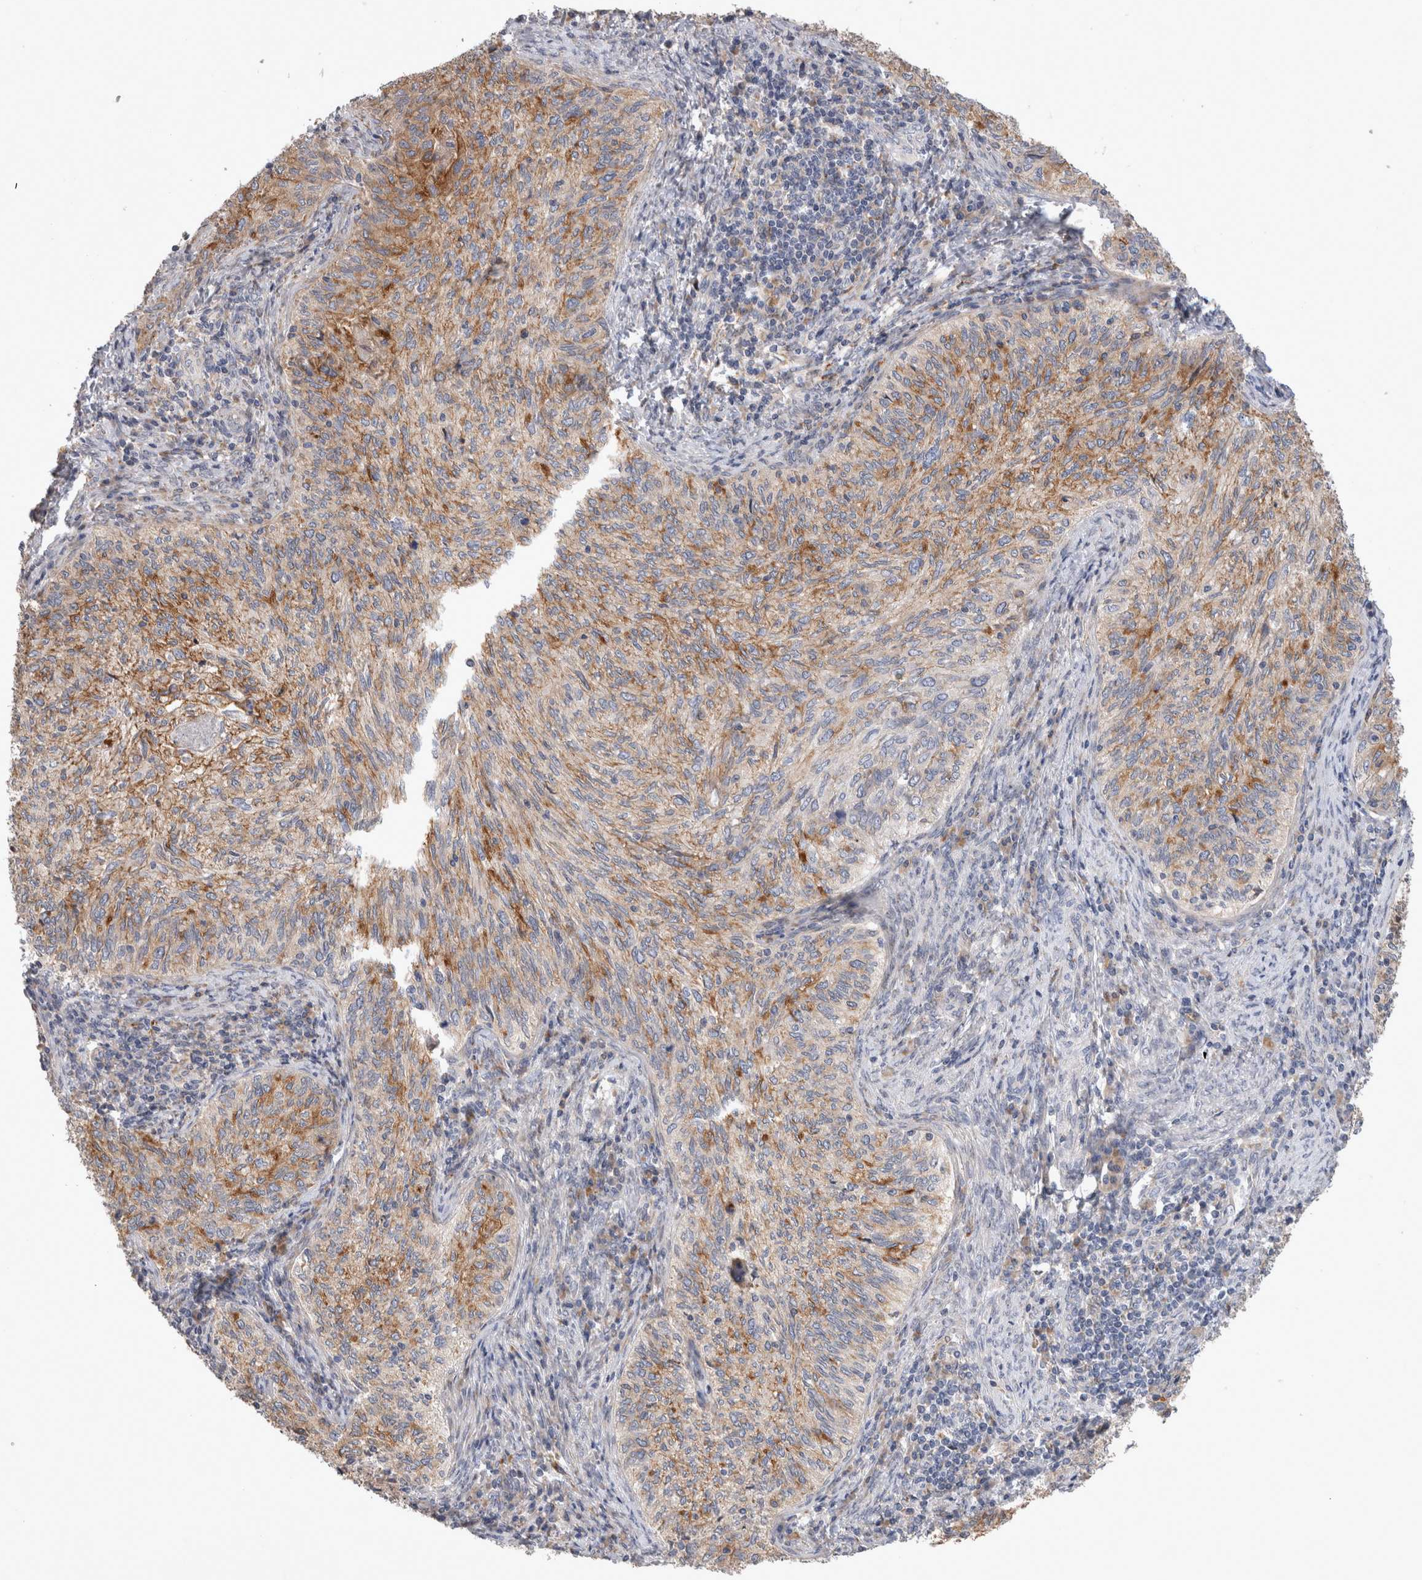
{"staining": {"intensity": "moderate", "quantity": ">75%", "location": "cytoplasmic/membranous"}, "tissue": "cervical cancer", "cell_type": "Tumor cells", "image_type": "cancer", "snomed": [{"axis": "morphology", "description": "Squamous cell carcinoma, NOS"}, {"axis": "topography", "description": "Cervix"}], "caption": "Human cervical cancer stained for a protein (brown) reveals moderate cytoplasmic/membranous positive positivity in about >75% of tumor cells.", "gene": "TRMT9B", "patient": {"sex": "female", "age": 30}}